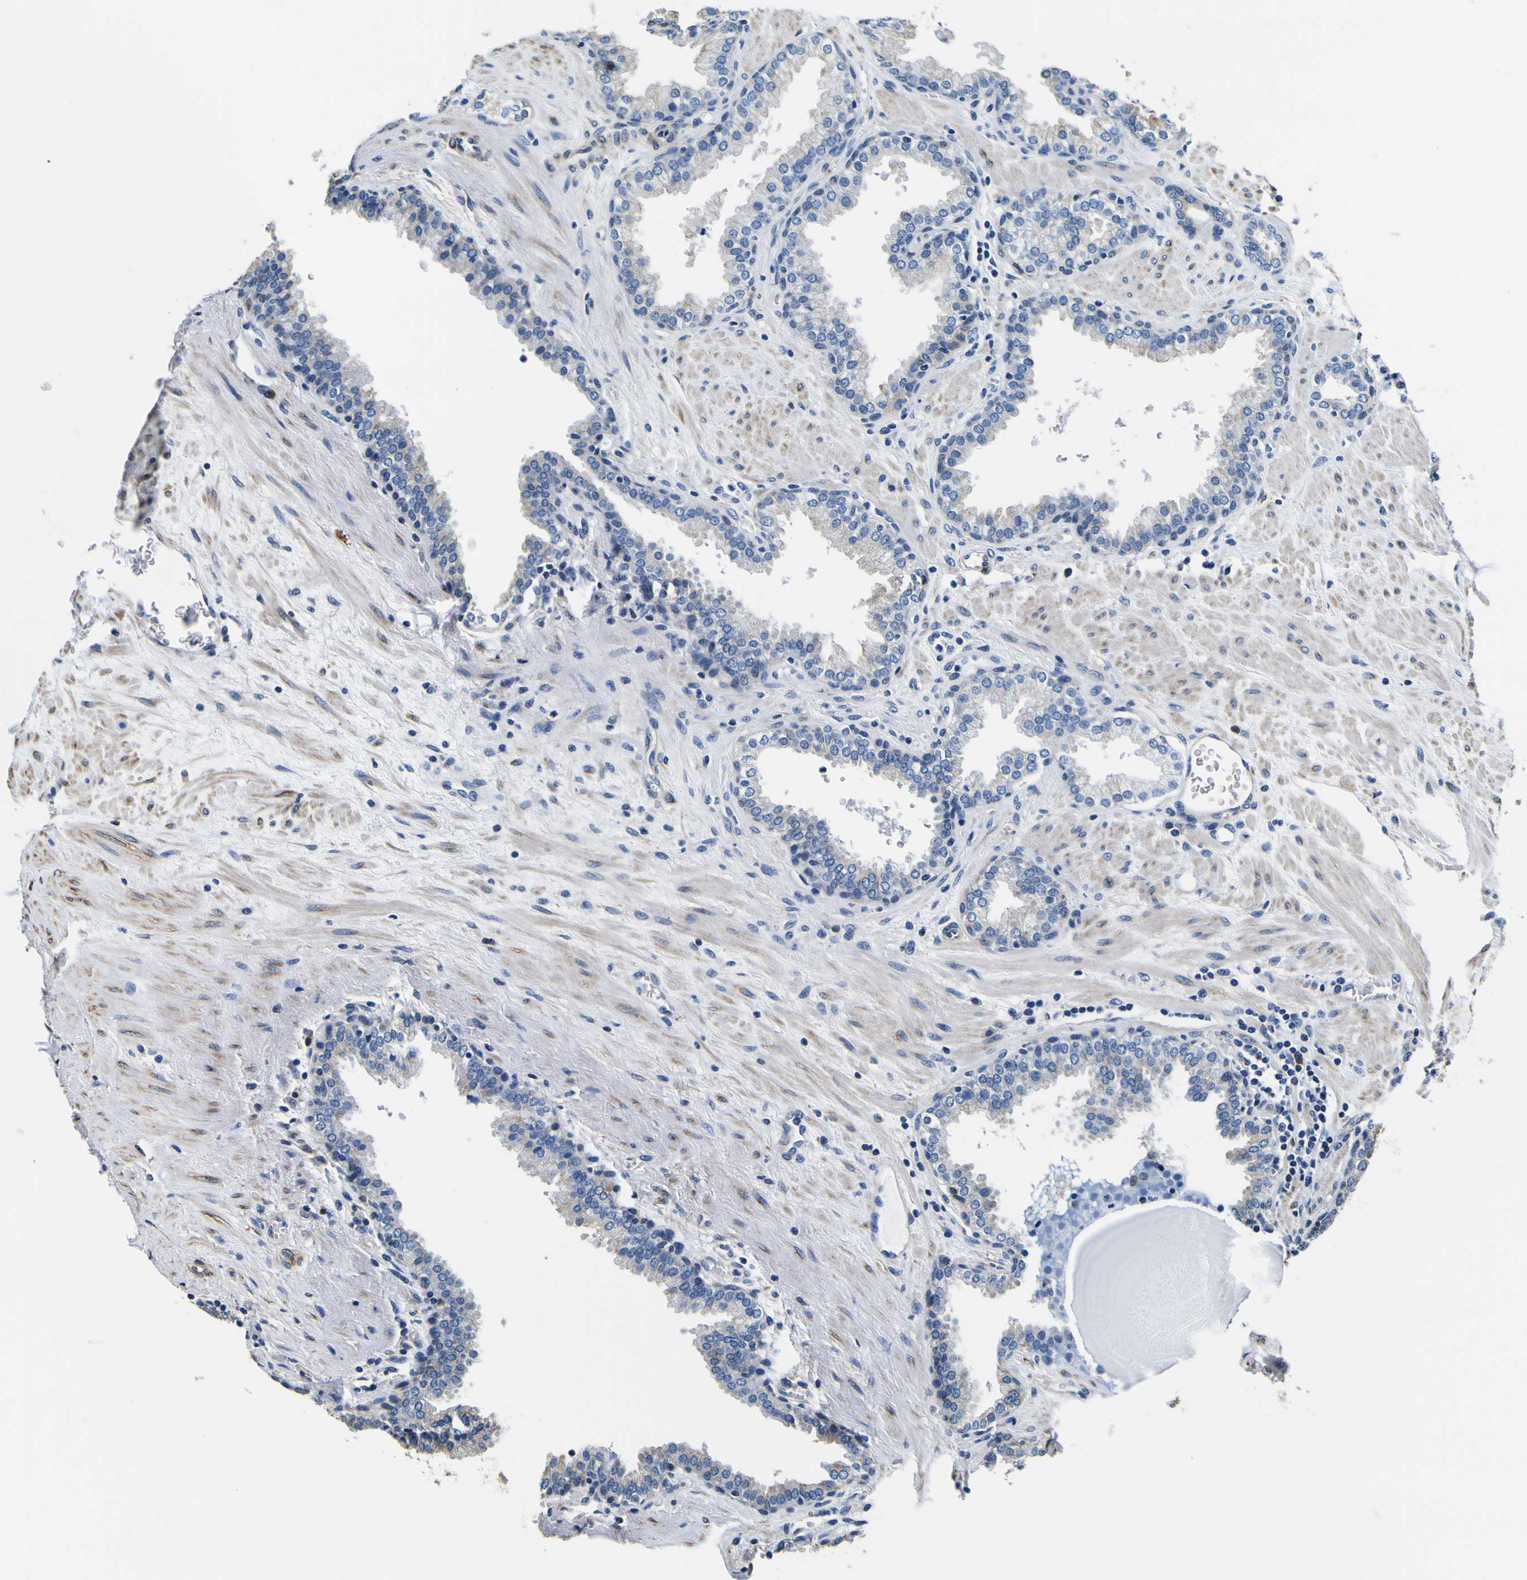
{"staining": {"intensity": "weak", "quantity": "25%-75%", "location": "cytoplasmic/membranous"}, "tissue": "prostate", "cell_type": "Glandular cells", "image_type": "normal", "snomed": [{"axis": "morphology", "description": "Normal tissue, NOS"}, {"axis": "topography", "description": "Prostate"}], "caption": "Brown immunohistochemical staining in normal human prostate reveals weak cytoplasmic/membranous positivity in approximately 25%-75% of glandular cells. (DAB (3,3'-diaminobenzidine) = brown stain, brightfield microscopy at high magnification).", "gene": "TUBA1B", "patient": {"sex": "male", "age": 51}}